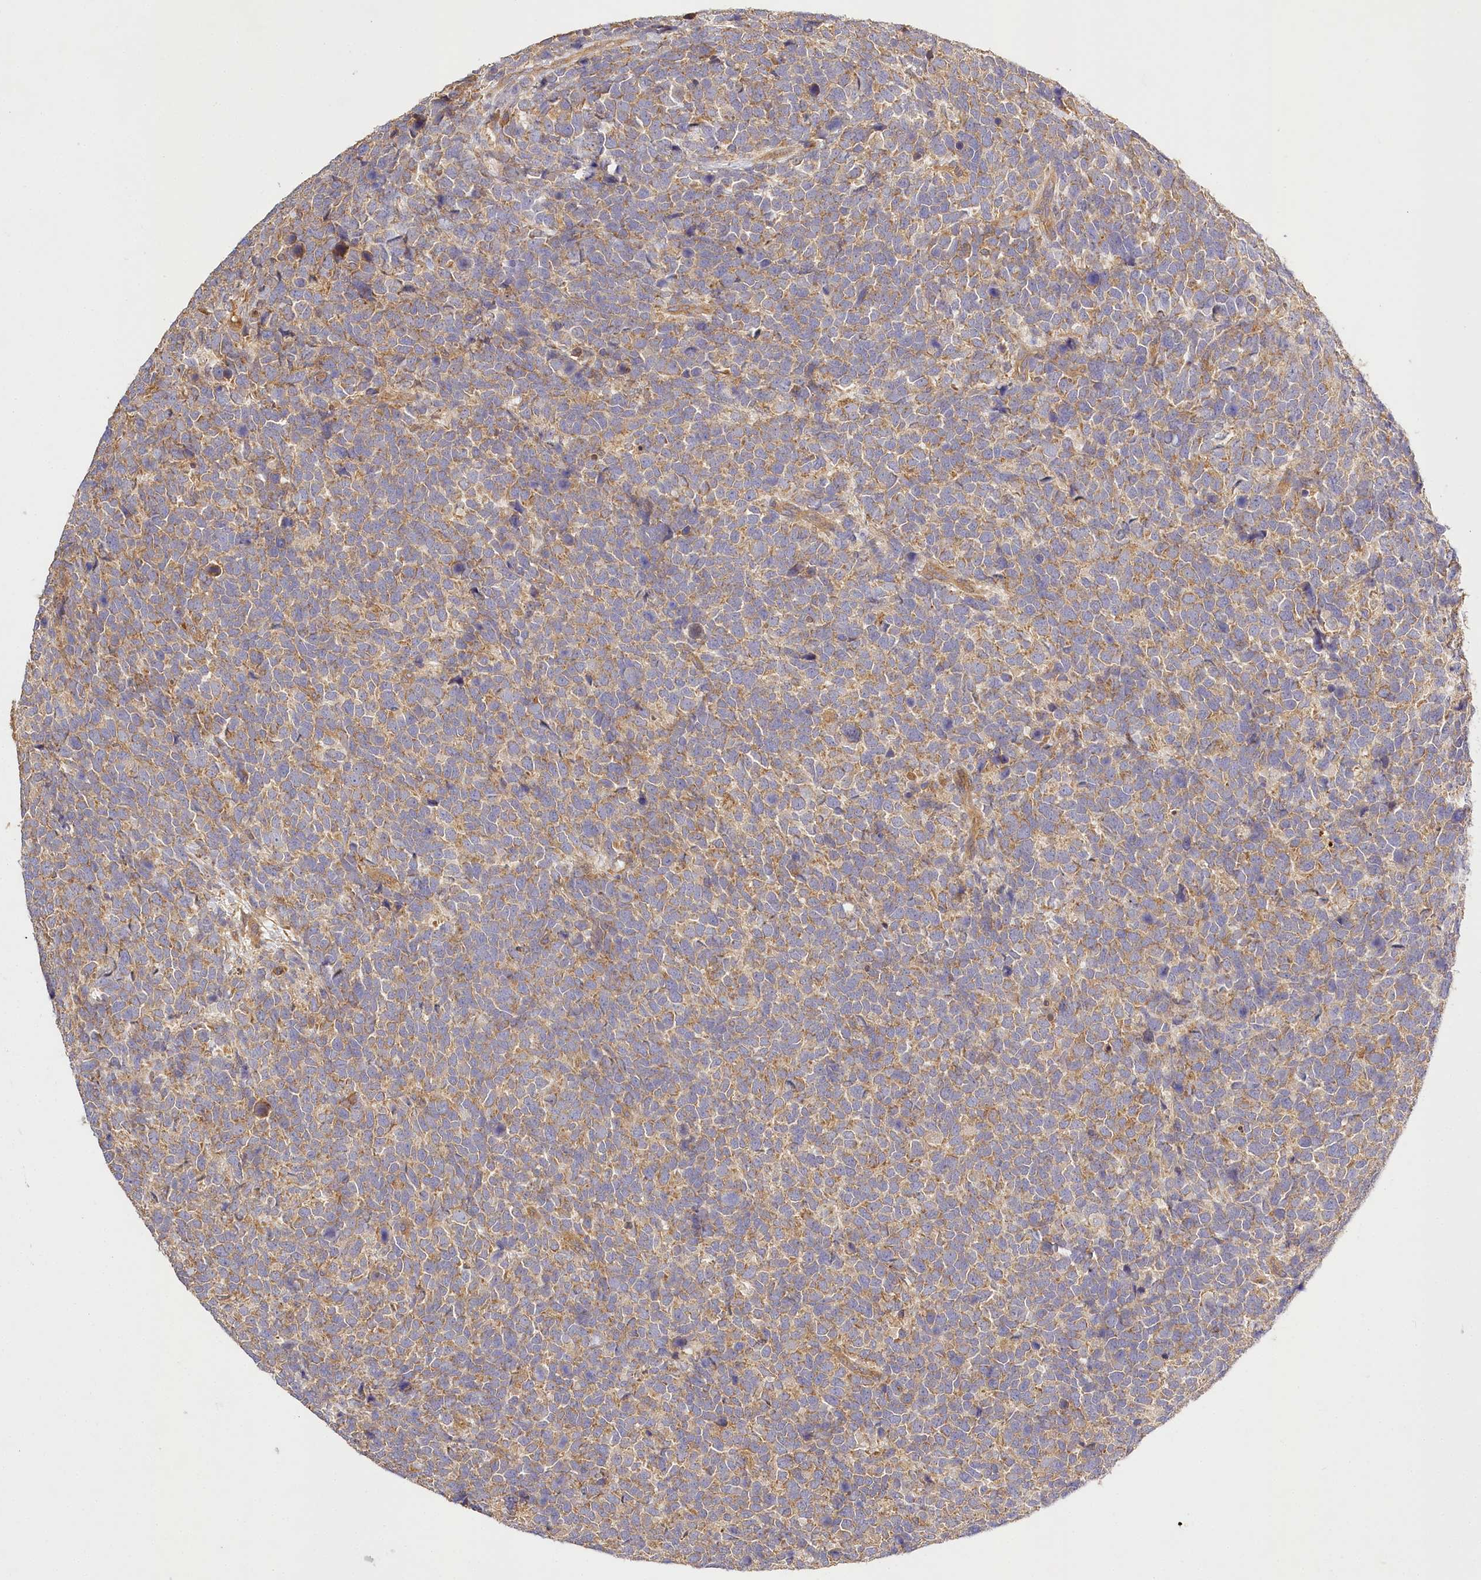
{"staining": {"intensity": "weak", "quantity": ">75%", "location": "cytoplasmic/membranous"}, "tissue": "urothelial cancer", "cell_type": "Tumor cells", "image_type": "cancer", "snomed": [{"axis": "morphology", "description": "Urothelial carcinoma, High grade"}, {"axis": "topography", "description": "Urinary bladder"}], "caption": "Approximately >75% of tumor cells in urothelial cancer demonstrate weak cytoplasmic/membranous protein positivity as visualized by brown immunohistochemical staining.", "gene": "LSS", "patient": {"sex": "female", "age": 82}}